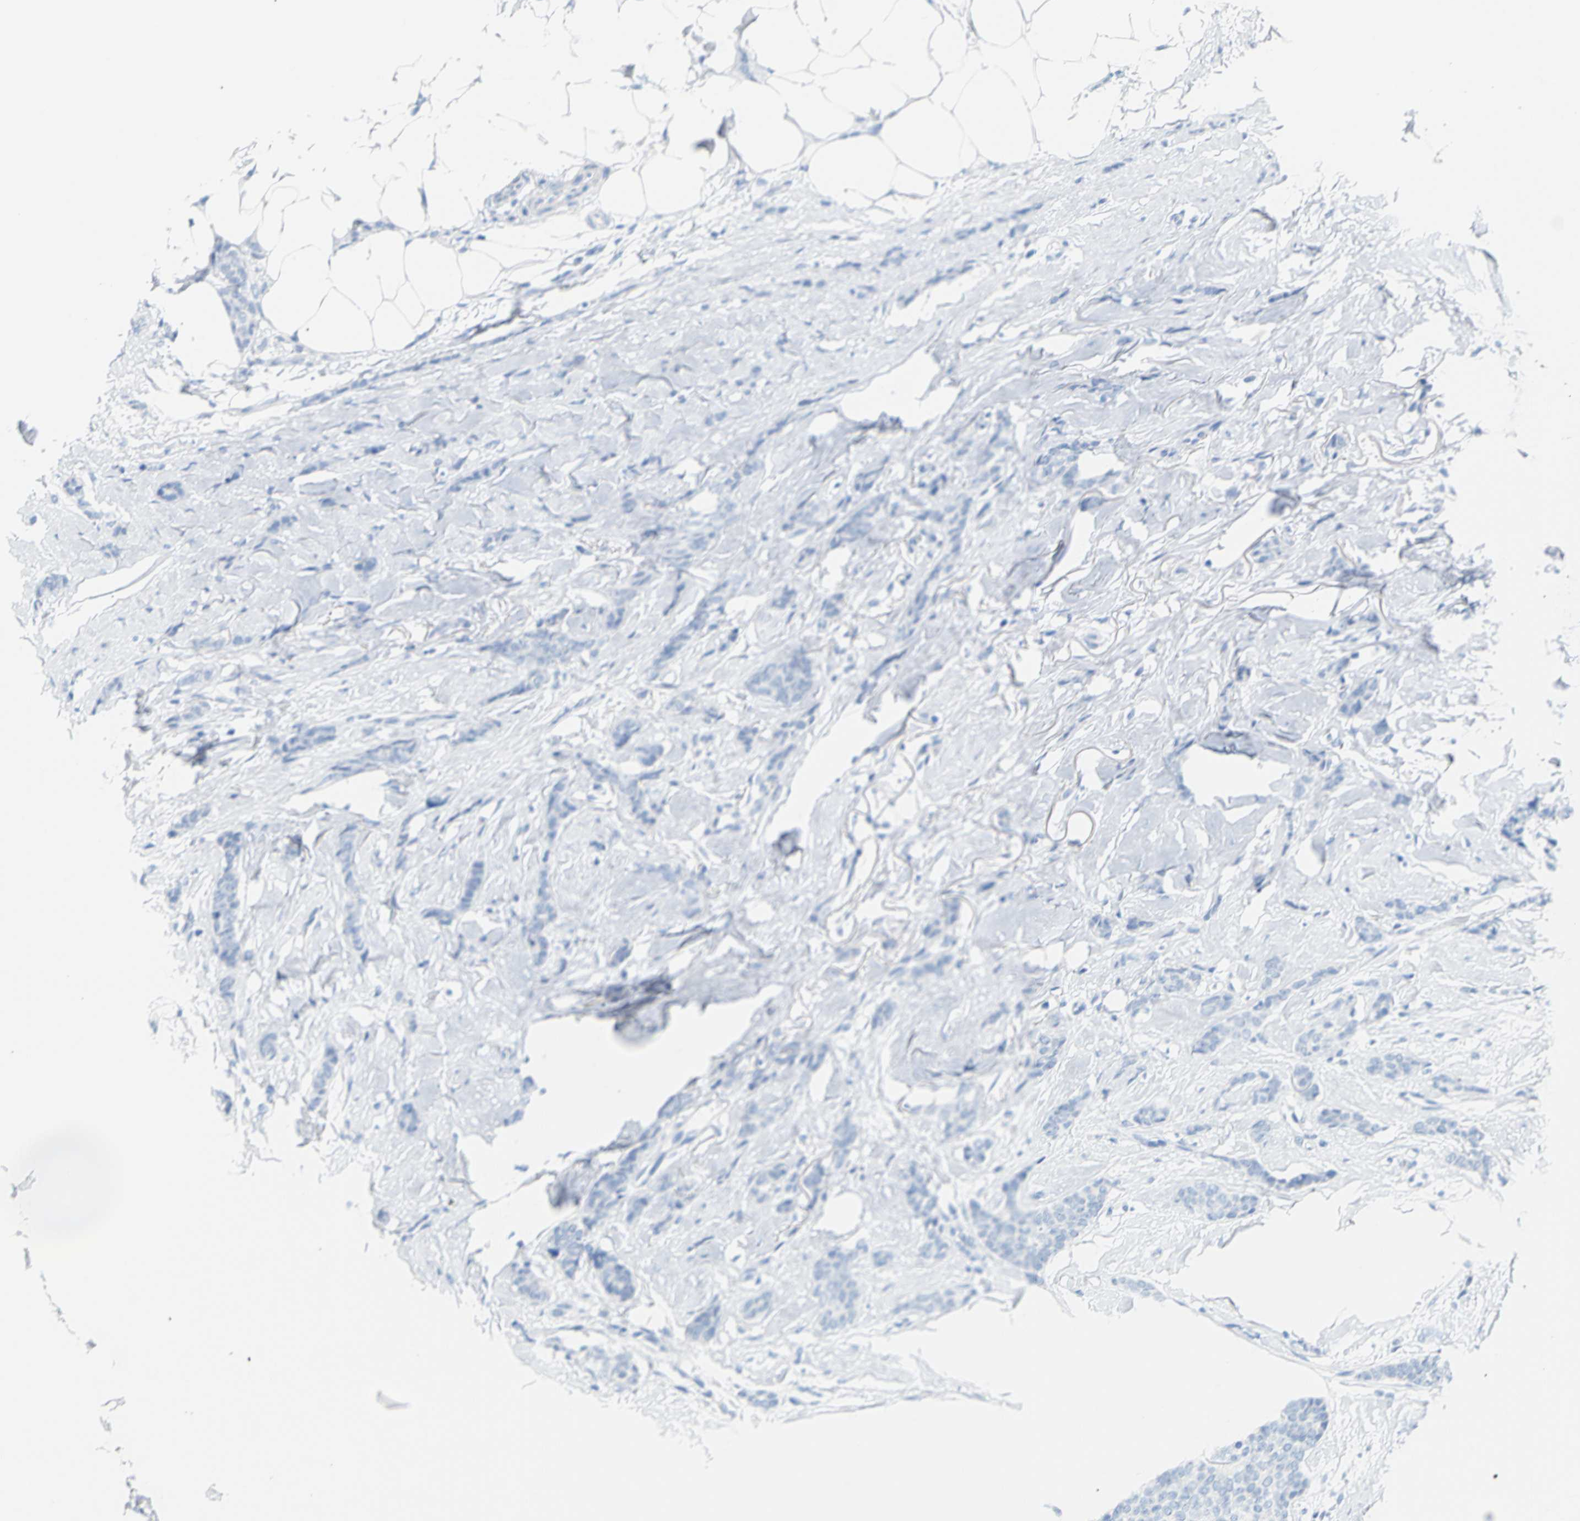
{"staining": {"intensity": "negative", "quantity": "none", "location": "none"}, "tissue": "breast cancer", "cell_type": "Tumor cells", "image_type": "cancer", "snomed": [{"axis": "morphology", "description": "Lobular carcinoma"}, {"axis": "topography", "description": "Skin"}, {"axis": "topography", "description": "Breast"}], "caption": "This micrograph is of breast lobular carcinoma stained with immunohistochemistry (IHC) to label a protein in brown with the nuclei are counter-stained blue. There is no expression in tumor cells.", "gene": "OPN1SW", "patient": {"sex": "female", "age": 46}}